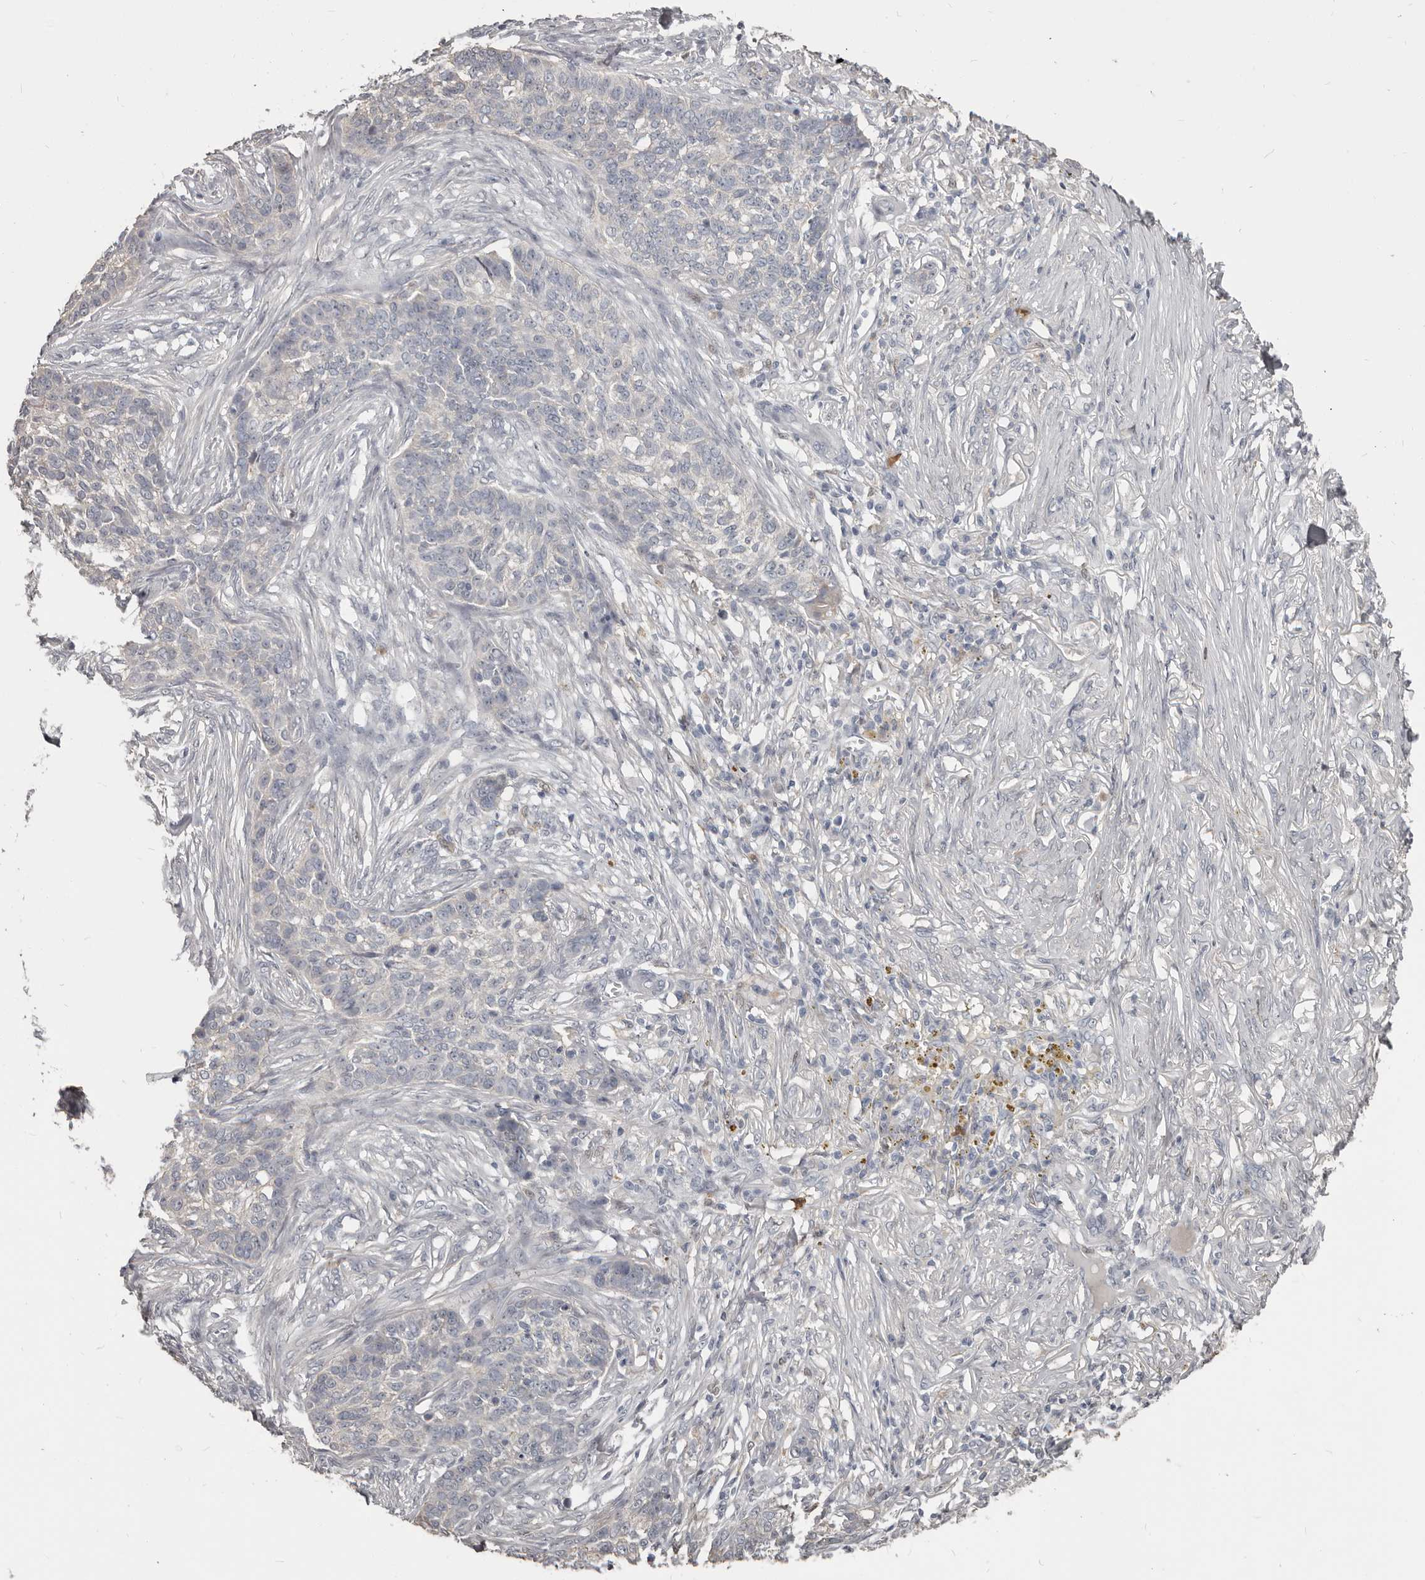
{"staining": {"intensity": "negative", "quantity": "none", "location": "none"}, "tissue": "skin cancer", "cell_type": "Tumor cells", "image_type": "cancer", "snomed": [{"axis": "morphology", "description": "Basal cell carcinoma"}, {"axis": "topography", "description": "Skin"}], "caption": "There is no significant positivity in tumor cells of skin basal cell carcinoma. The staining was performed using DAB to visualize the protein expression in brown, while the nuclei were stained in blue with hematoxylin (Magnification: 20x).", "gene": "GPR157", "patient": {"sex": "male", "age": 85}}